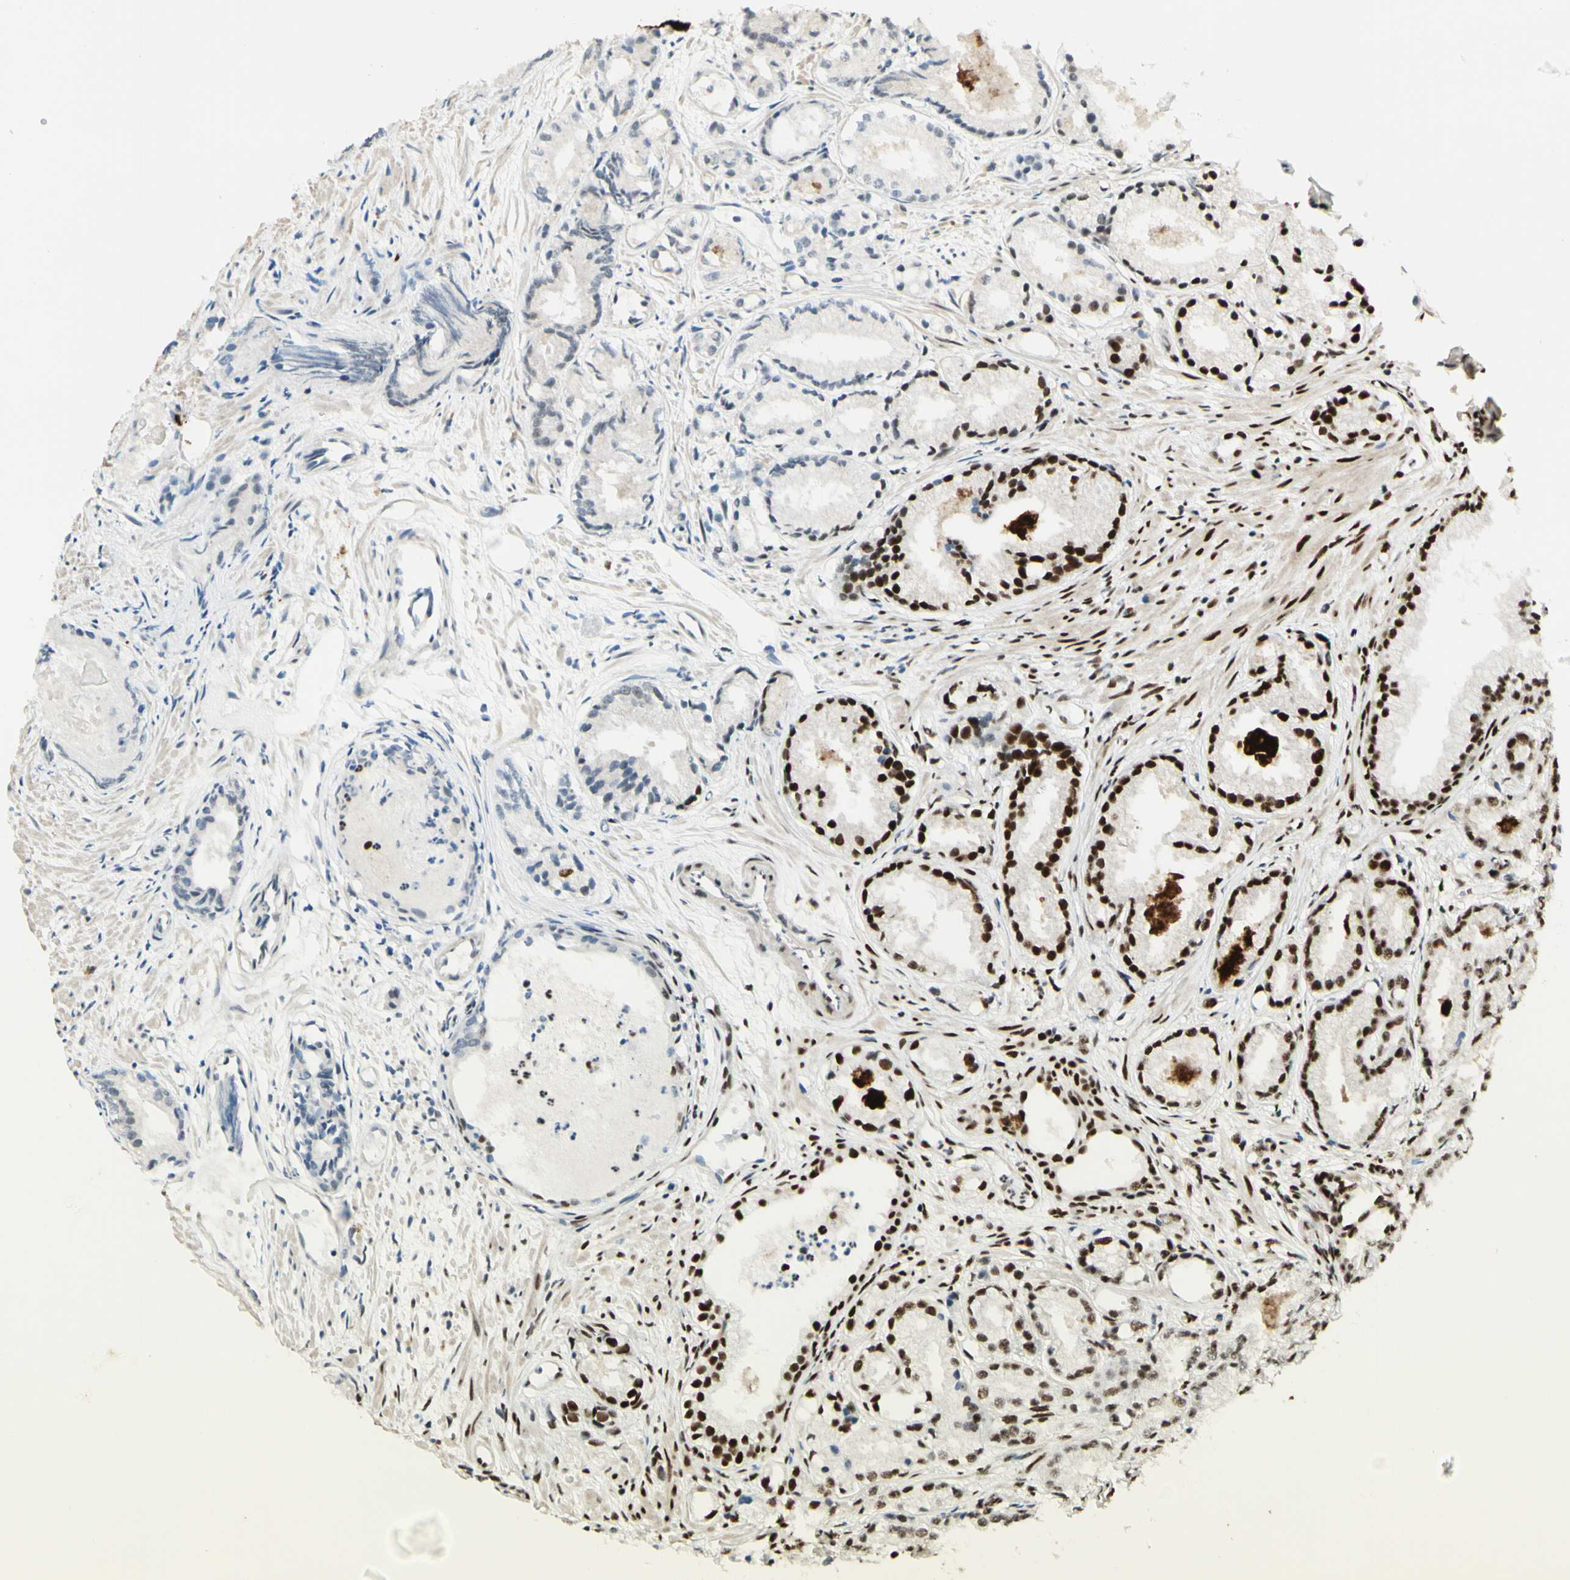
{"staining": {"intensity": "strong", "quantity": "25%-75%", "location": "nuclear"}, "tissue": "prostate cancer", "cell_type": "Tumor cells", "image_type": "cancer", "snomed": [{"axis": "morphology", "description": "Adenocarcinoma, Low grade"}, {"axis": "topography", "description": "Prostate"}], "caption": "Strong nuclear protein positivity is present in about 25%-75% of tumor cells in prostate cancer. Ihc stains the protein in brown and the nuclei are stained blue.", "gene": "DHX9", "patient": {"sex": "male", "age": 72}}